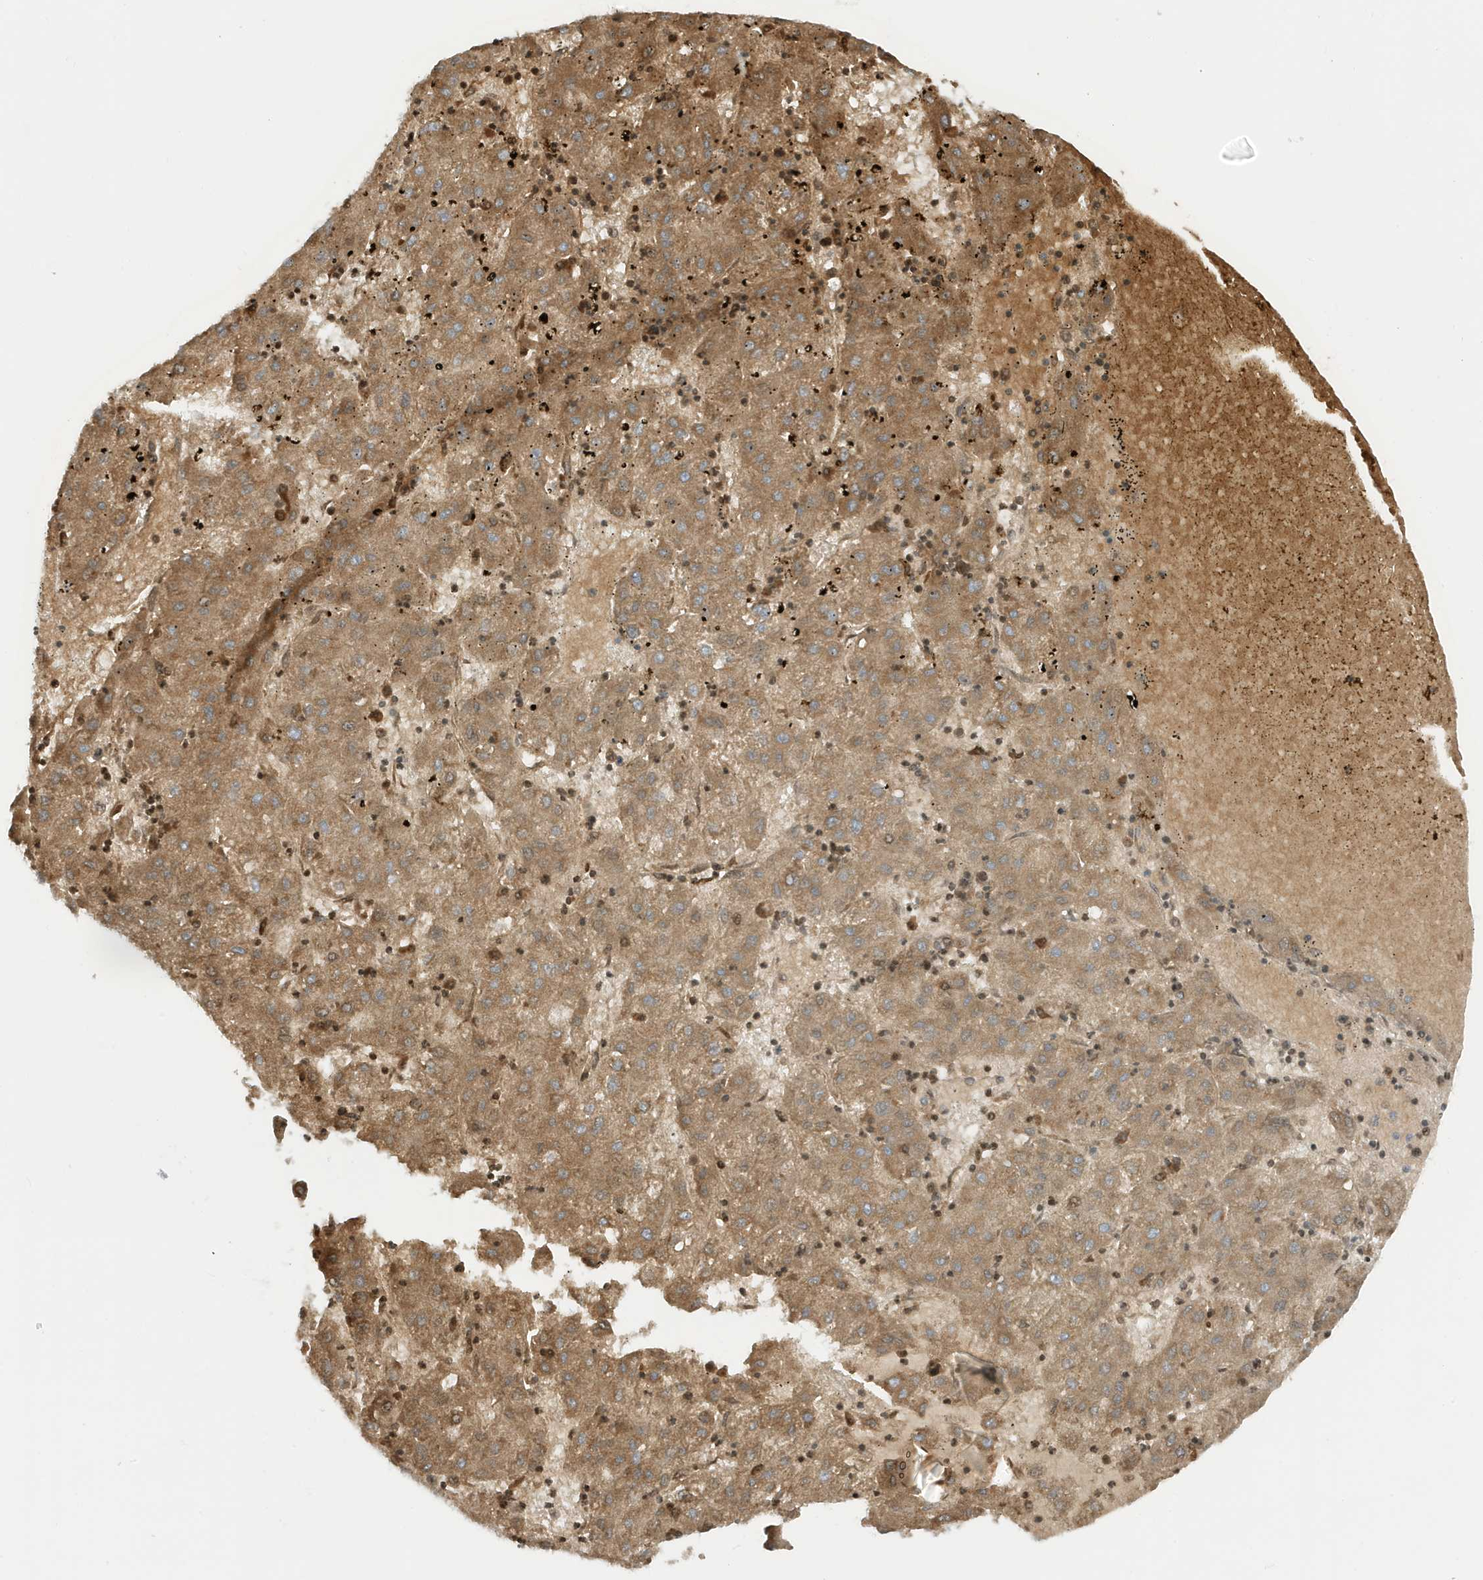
{"staining": {"intensity": "moderate", "quantity": ">75%", "location": "cytoplasmic/membranous"}, "tissue": "liver cancer", "cell_type": "Tumor cells", "image_type": "cancer", "snomed": [{"axis": "morphology", "description": "Carcinoma, Hepatocellular, NOS"}, {"axis": "topography", "description": "Liver"}], "caption": "An image showing moderate cytoplasmic/membranous staining in approximately >75% of tumor cells in liver cancer (hepatocellular carcinoma), as visualized by brown immunohistochemical staining.", "gene": "NPPC", "patient": {"sex": "male", "age": 72}}